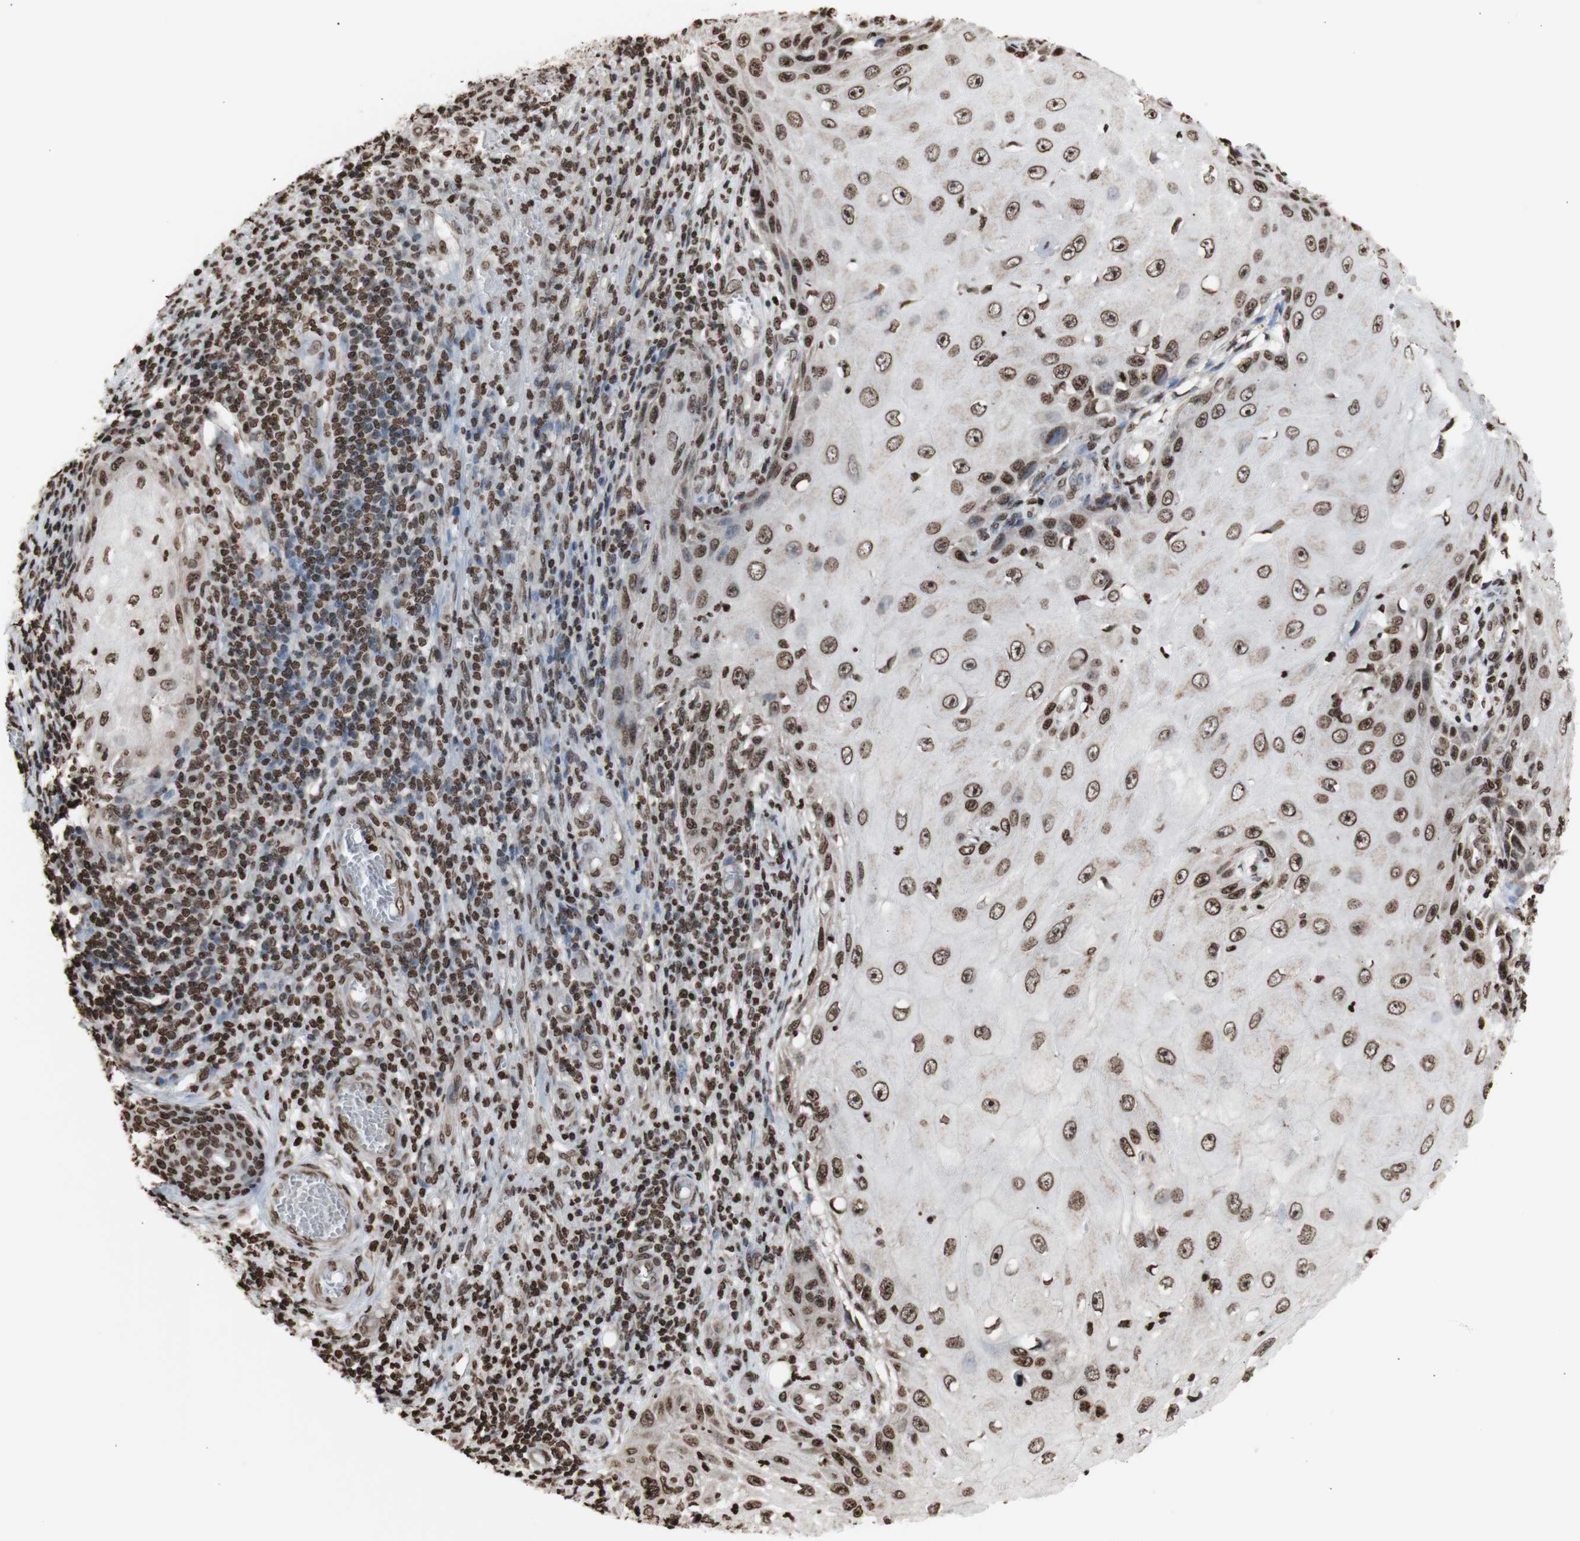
{"staining": {"intensity": "moderate", "quantity": ">75%", "location": "cytoplasmic/membranous,nuclear"}, "tissue": "skin cancer", "cell_type": "Tumor cells", "image_type": "cancer", "snomed": [{"axis": "morphology", "description": "Squamous cell carcinoma, NOS"}, {"axis": "topography", "description": "Skin"}], "caption": "Tumor cells demonstrate moderate cytoplasmic/membranous and nuclear staining in about >75% of cells in squamous cell carcinoma (skin).", "gene": "SNAI2", "patient": {"sex": "female", "age": 73}}